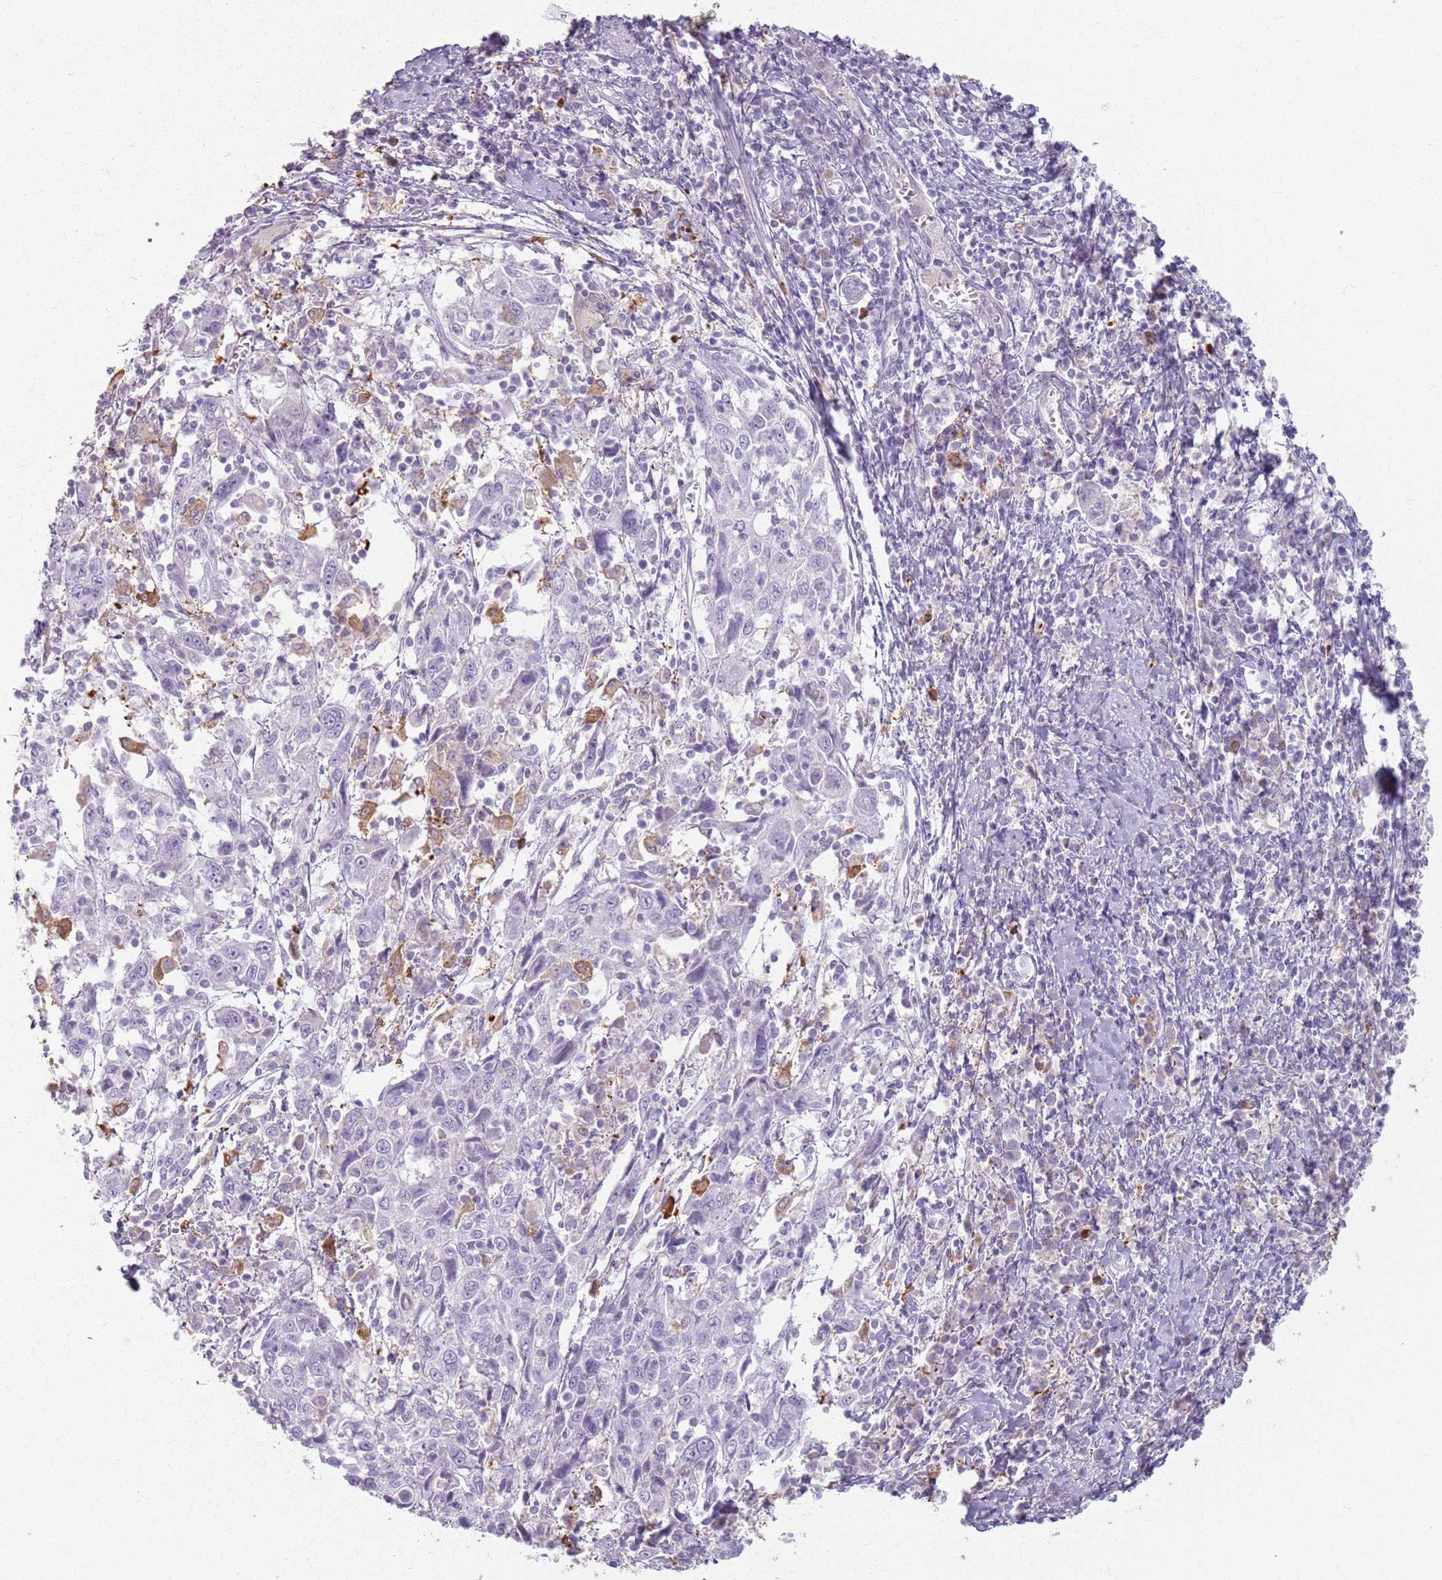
{"staining": {"intensity": "negative", "quantity": "none", "location": "none"}, "tissue": "cervical cancer", "cell_type": "Tumor cells", "image_type": "cancer", "snomed": [{"axis": "morphology", "description": "Squamous cell carcinoma, NOS"}, {"axis": "topography", "description": "Cervix"}], "caption": "DAB immunohistochemical staining of human cervical squamous cell carcinoma exhibits no significant positivity in tumor cells.", "gene": "GDPGP1", "patient": {"sex": "female", "age": 46}}